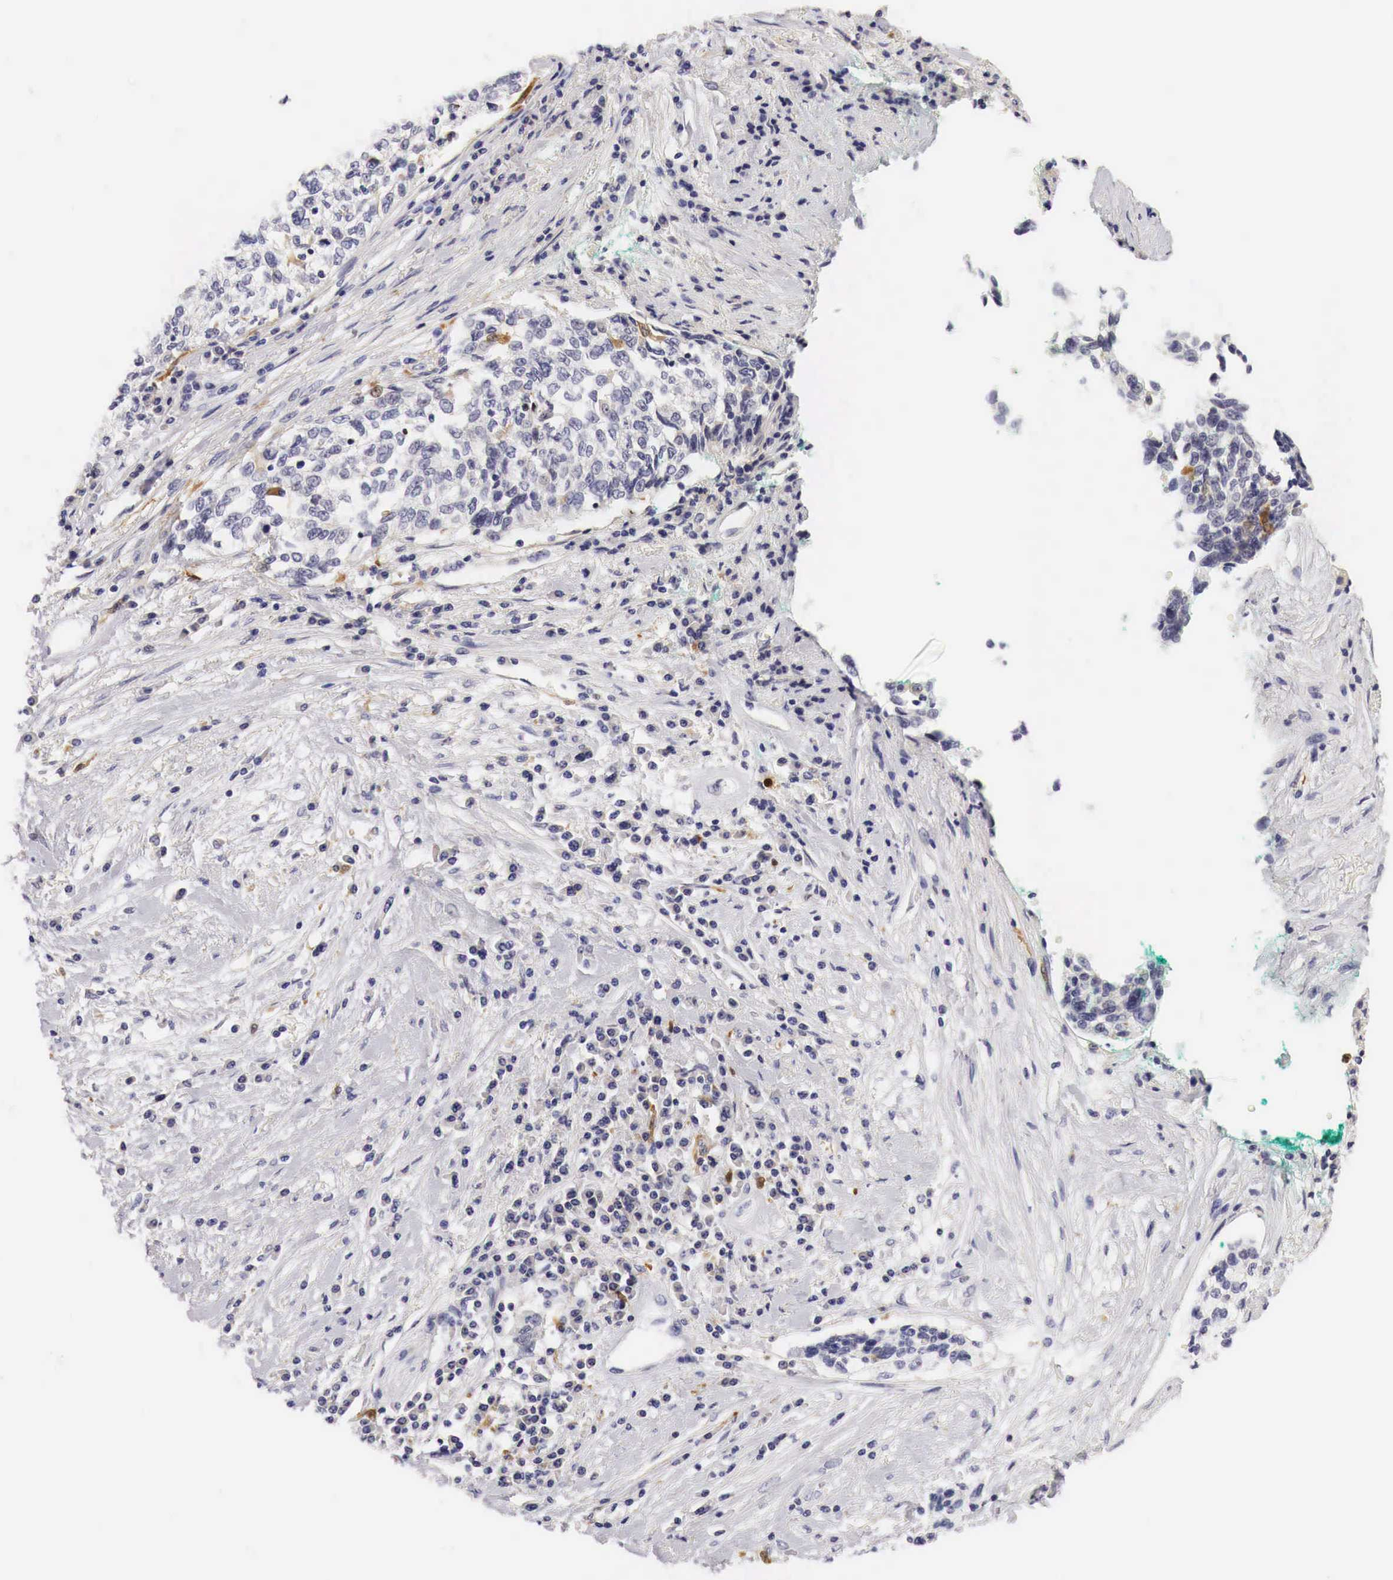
{"staining": {"intensity": "weak", "quantity": "<25%", "location": "cytoplasmic/membranous"}, "tissue": "cervical cancer", "cell_type": "Tumor cells", "image_type": "cancer", "snomed": [{"axis": "morphology", "description": "Squamous cell carcinoma, NOS"}, {"axis": "topography", "description": "Cervix"}], "caption": "Tumor cells show no significant protein staining in cervical cancer. (DAB (3,3'-diaminobenzidine) immunohistochemistry with hematoxylin counter stain).", "gene": "CASP3", "patient": {"sex": "female", "age": 57}}